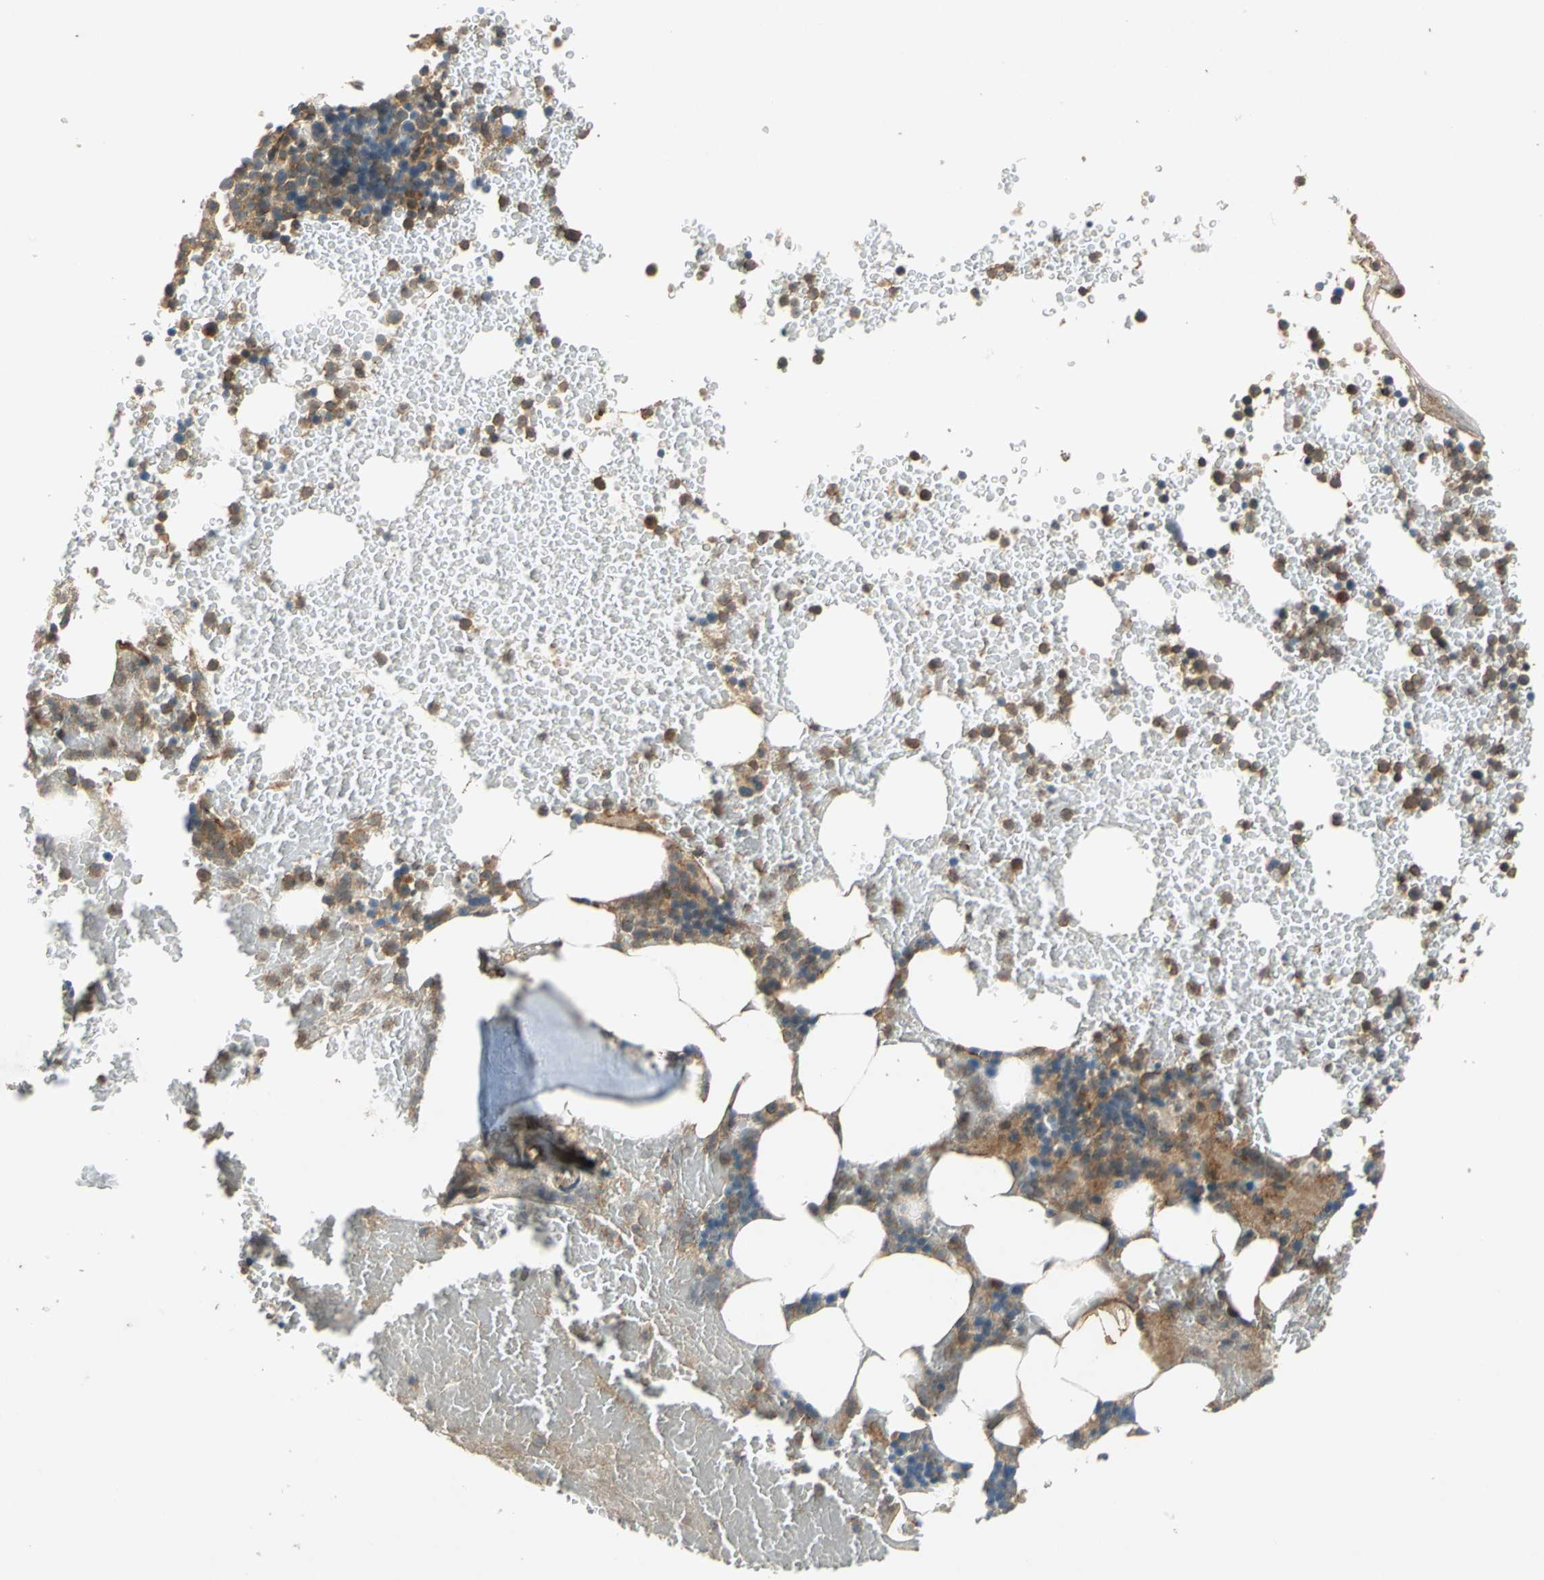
{"staining": {"intensity": "strong", "quantity": ">75%", "location": "cytoplasmic/membranous"}, "tissue": "bone marrow", "cell_type": "Hematopoietic cells", "image_type": "normal", "snomed": [{"axis": "morphology", "description": "Normal tissue, NOS"}, {"axis": "topography", "description": "Bone marrow"}], "caption": "Protein staining of benign bone marrow displays strong cytoplasmic/membranous expression in approximately >75% of hematopoietic cells.", "gene": "EMCN", "patient": {"sex": "female", "age": 66}}